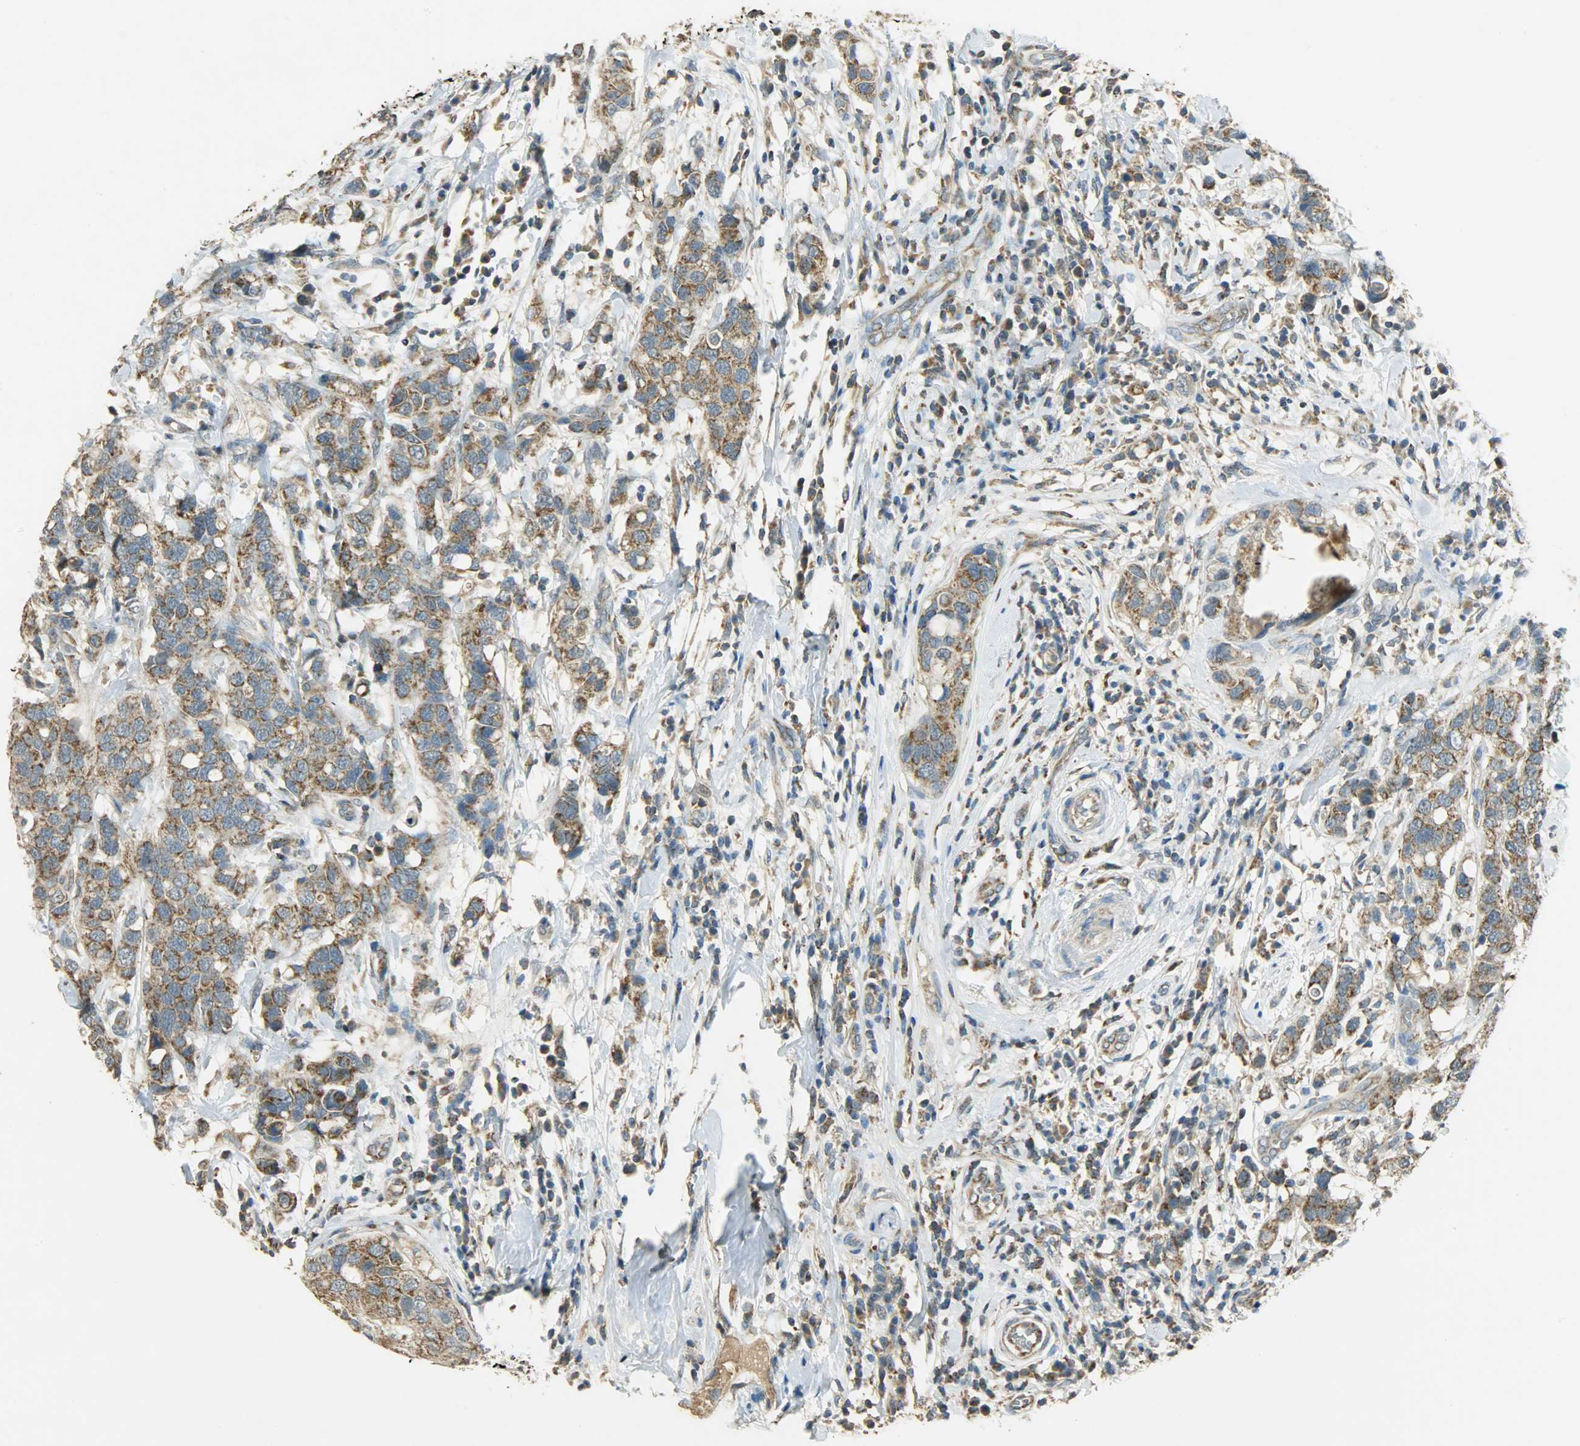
{"staining": {"intensity": "moderate", "quantity": ">75%", "location": "cytoplasmic/membranous"}, "tissue": "breast cancer", "cell_type": "Tumor cells", "image_type": "cancer", "snomed": [{"axis": "morphology", "description": "Duct carcinoma"}, {"axis": "topography", "description": "Breast"}], "caption": "Tumor cells exhibit medium levels of moderate cytoplasmic/membranous positivity in approximately >75% of cells in breast cancer. Immunohistochemistry stains the protein of interest in brown and the nuclei are stained blue.", "gene": "HDHD5", "patient": {"sex": "female", "age": 27}}